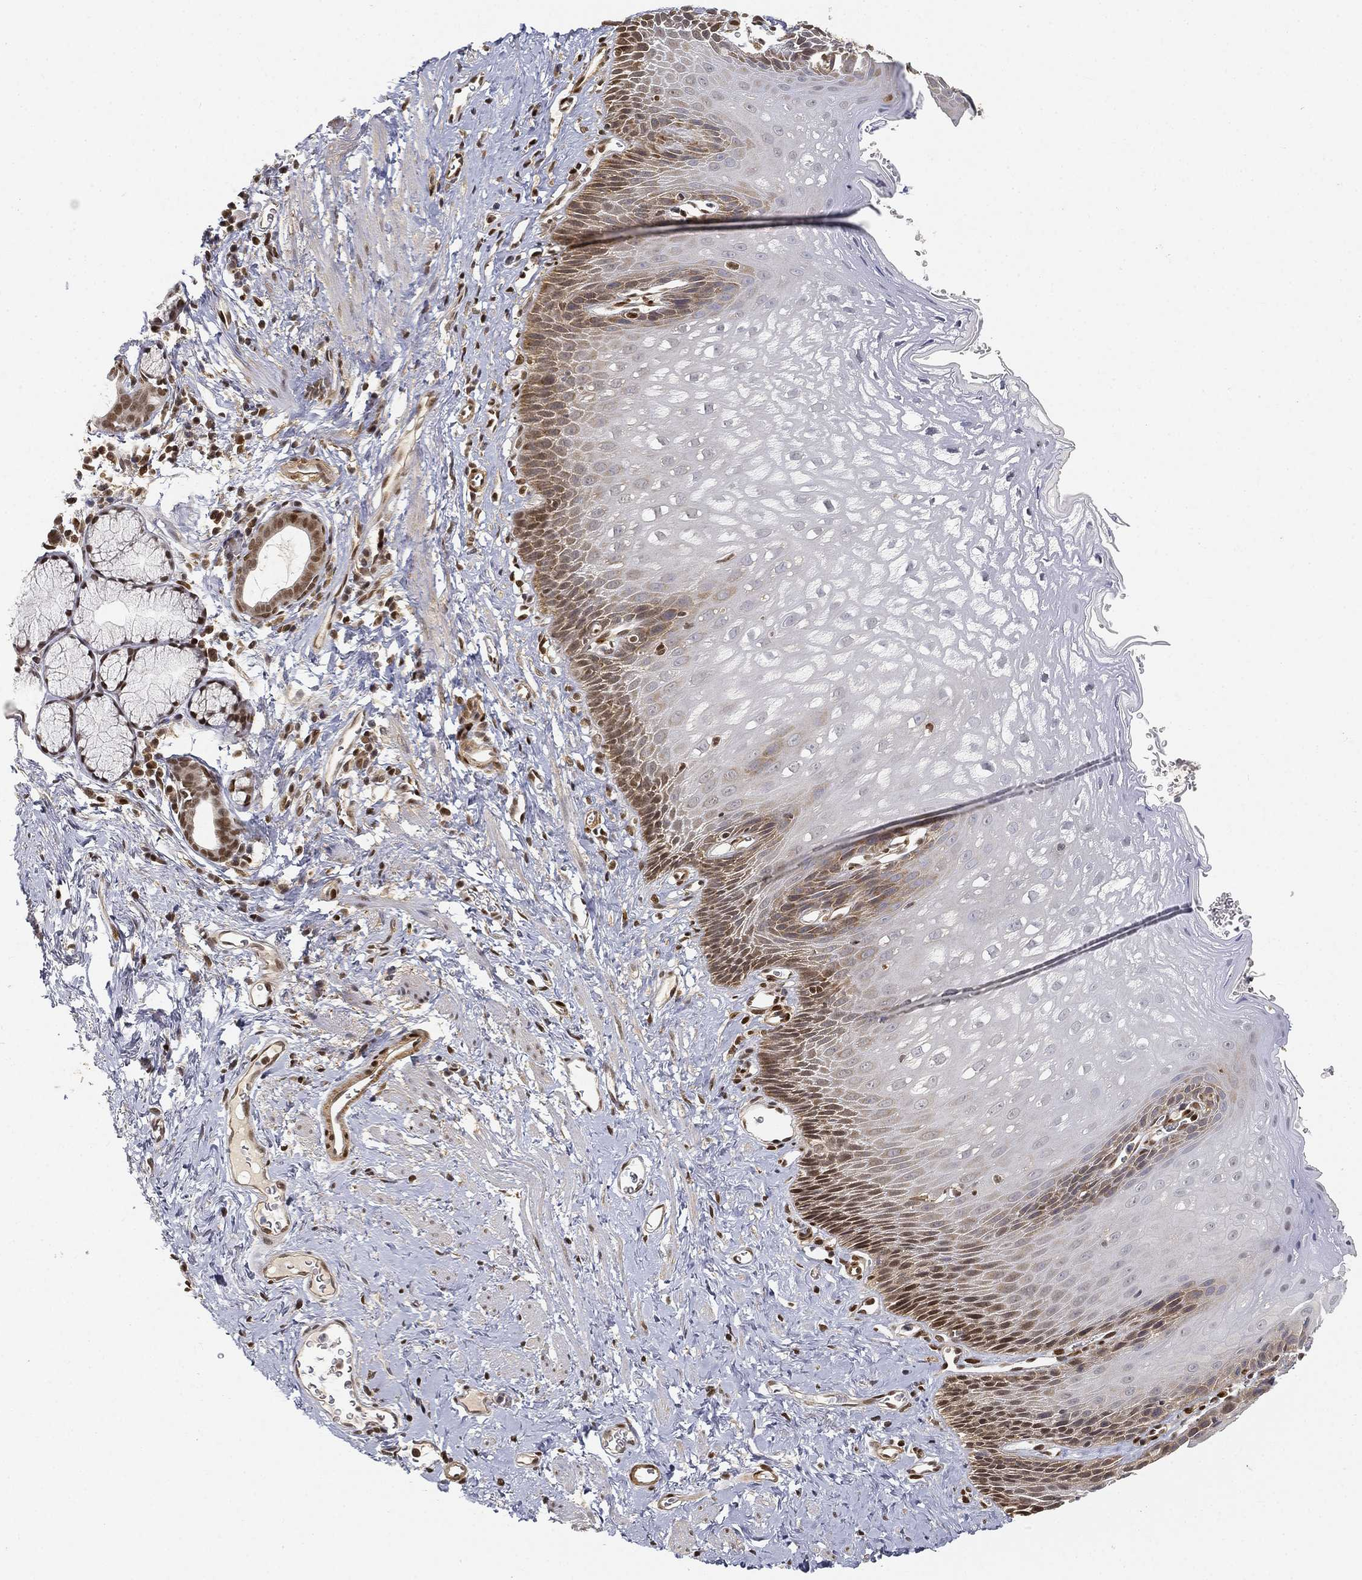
{"staining": {"intensity": "moderate", "quantity": "<25%", "location": "cytoplasmic/membranous,nuclear"}, "tissue": "esophagus", "cell_type": "Squamous epithelial cells", "image_type": "normal", "snomed": [{"axis": "morphology", "description": "Normal tissue, NOS"}, {"axis": "topography", "description": "Esophagus"}], "caption": "Benign esophagus demonstrates moderate cytoplasmic/membranous,nuclear expression in approximately <25% of squamous epithelial cells The staining was performed using DAB to visualize the protein expression in brown, while the nuclei were stained in blue with hematoxylin (Magnification: 20x)..", "gene": "CRTC3", "patient": {"sex": "male", "age": 64}}